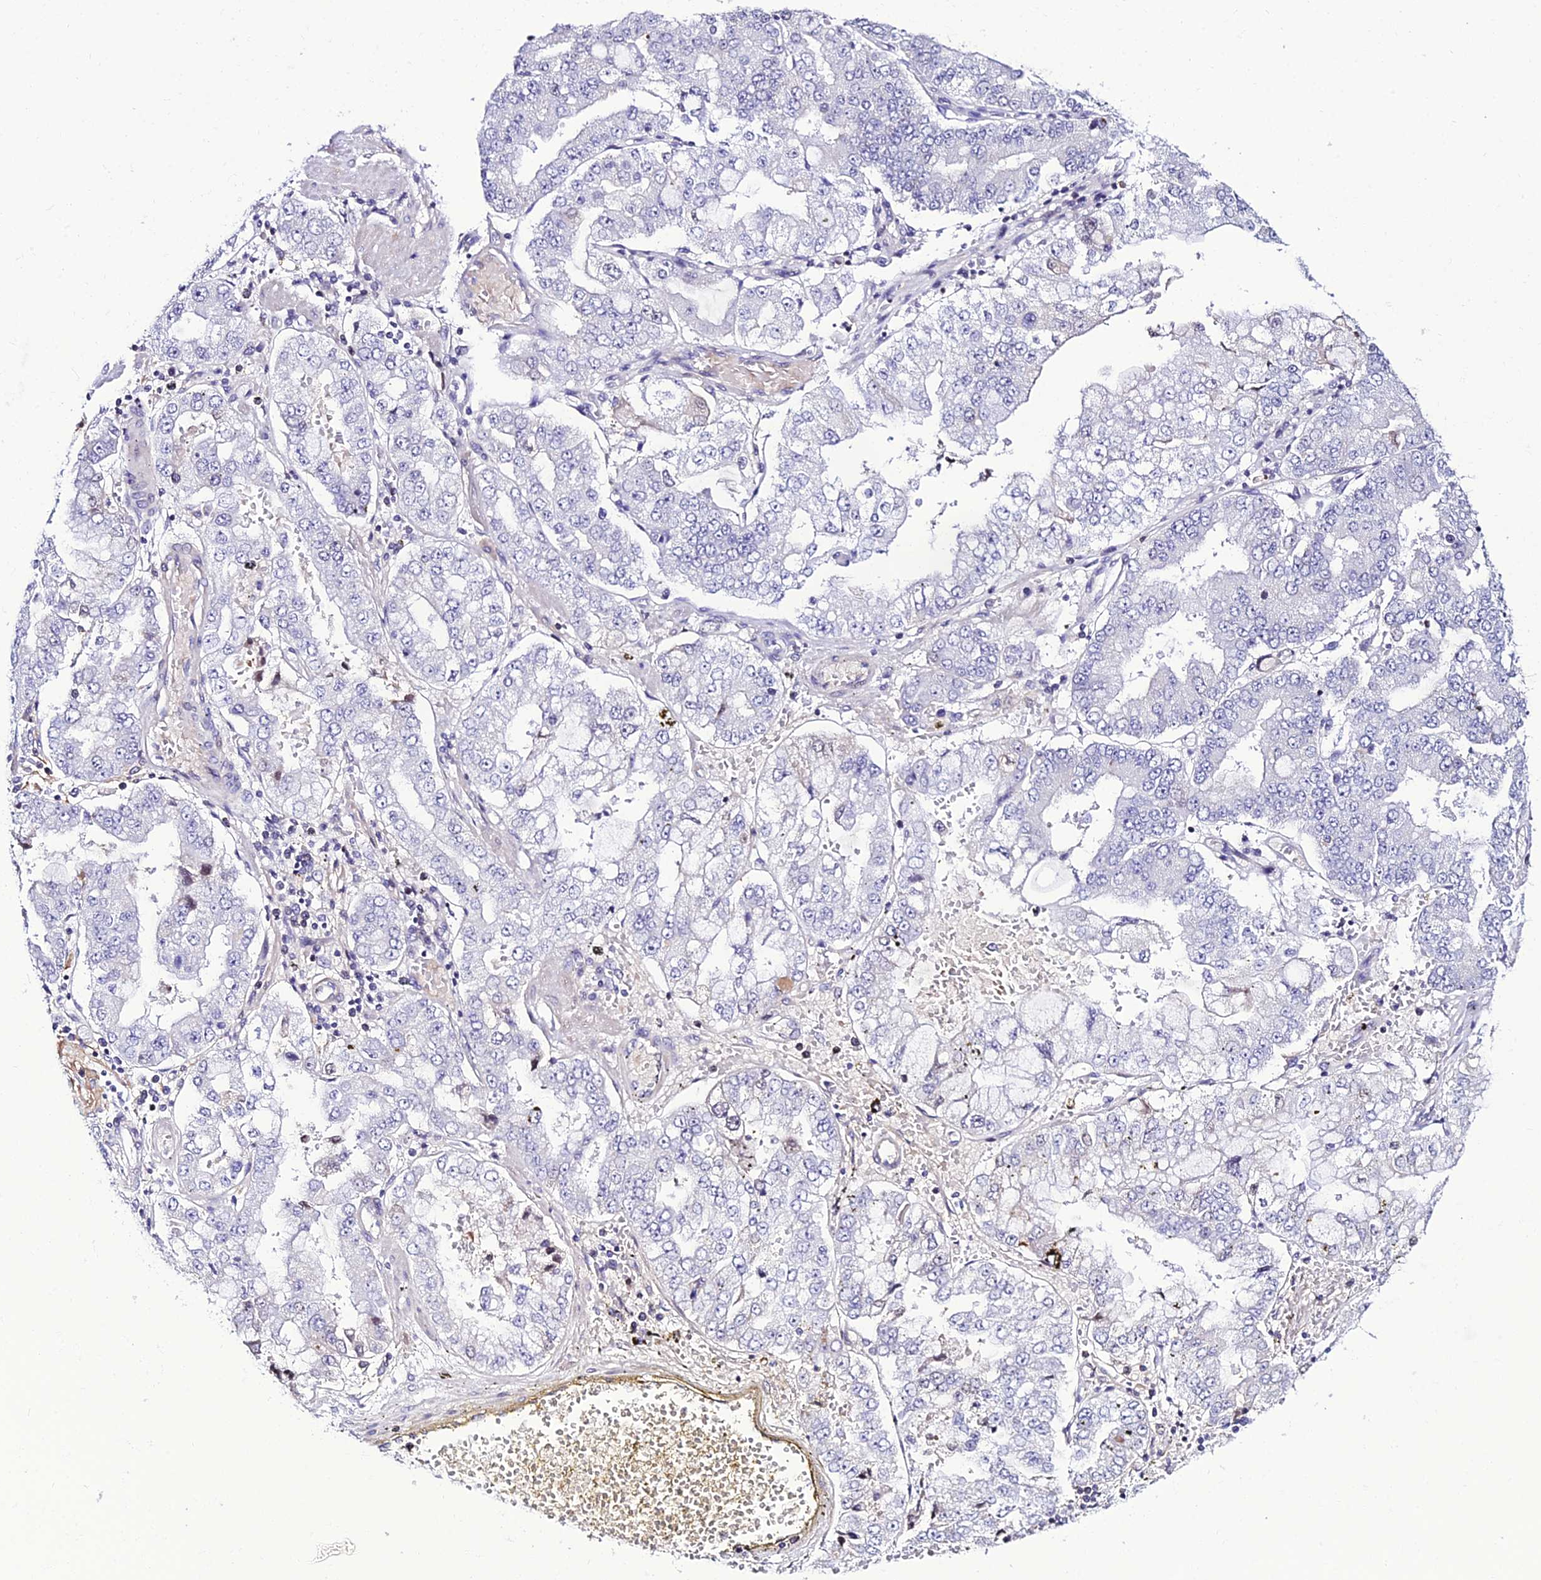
{"staining": {"intensity": "negative", "quantity": "none", "location": "none"}, "tissue": "stomach cancer", "cell_type": "Tumor cells", "image_type": "cancer", "snomed": [{"axis": "morphology", "description": "Adenocarcinoma, NOS"}, {"axis": "topography", "description": "Stomach"}], "caption": "An immunohistochemistry micrograph of stomach cancer (adenocarcinoma) is shown. There is no staining in tumor cells of stomach cancer (adenocarcinoma).", "gene": "DEFB132", "patient": {"sex": "male", "age": 76}}